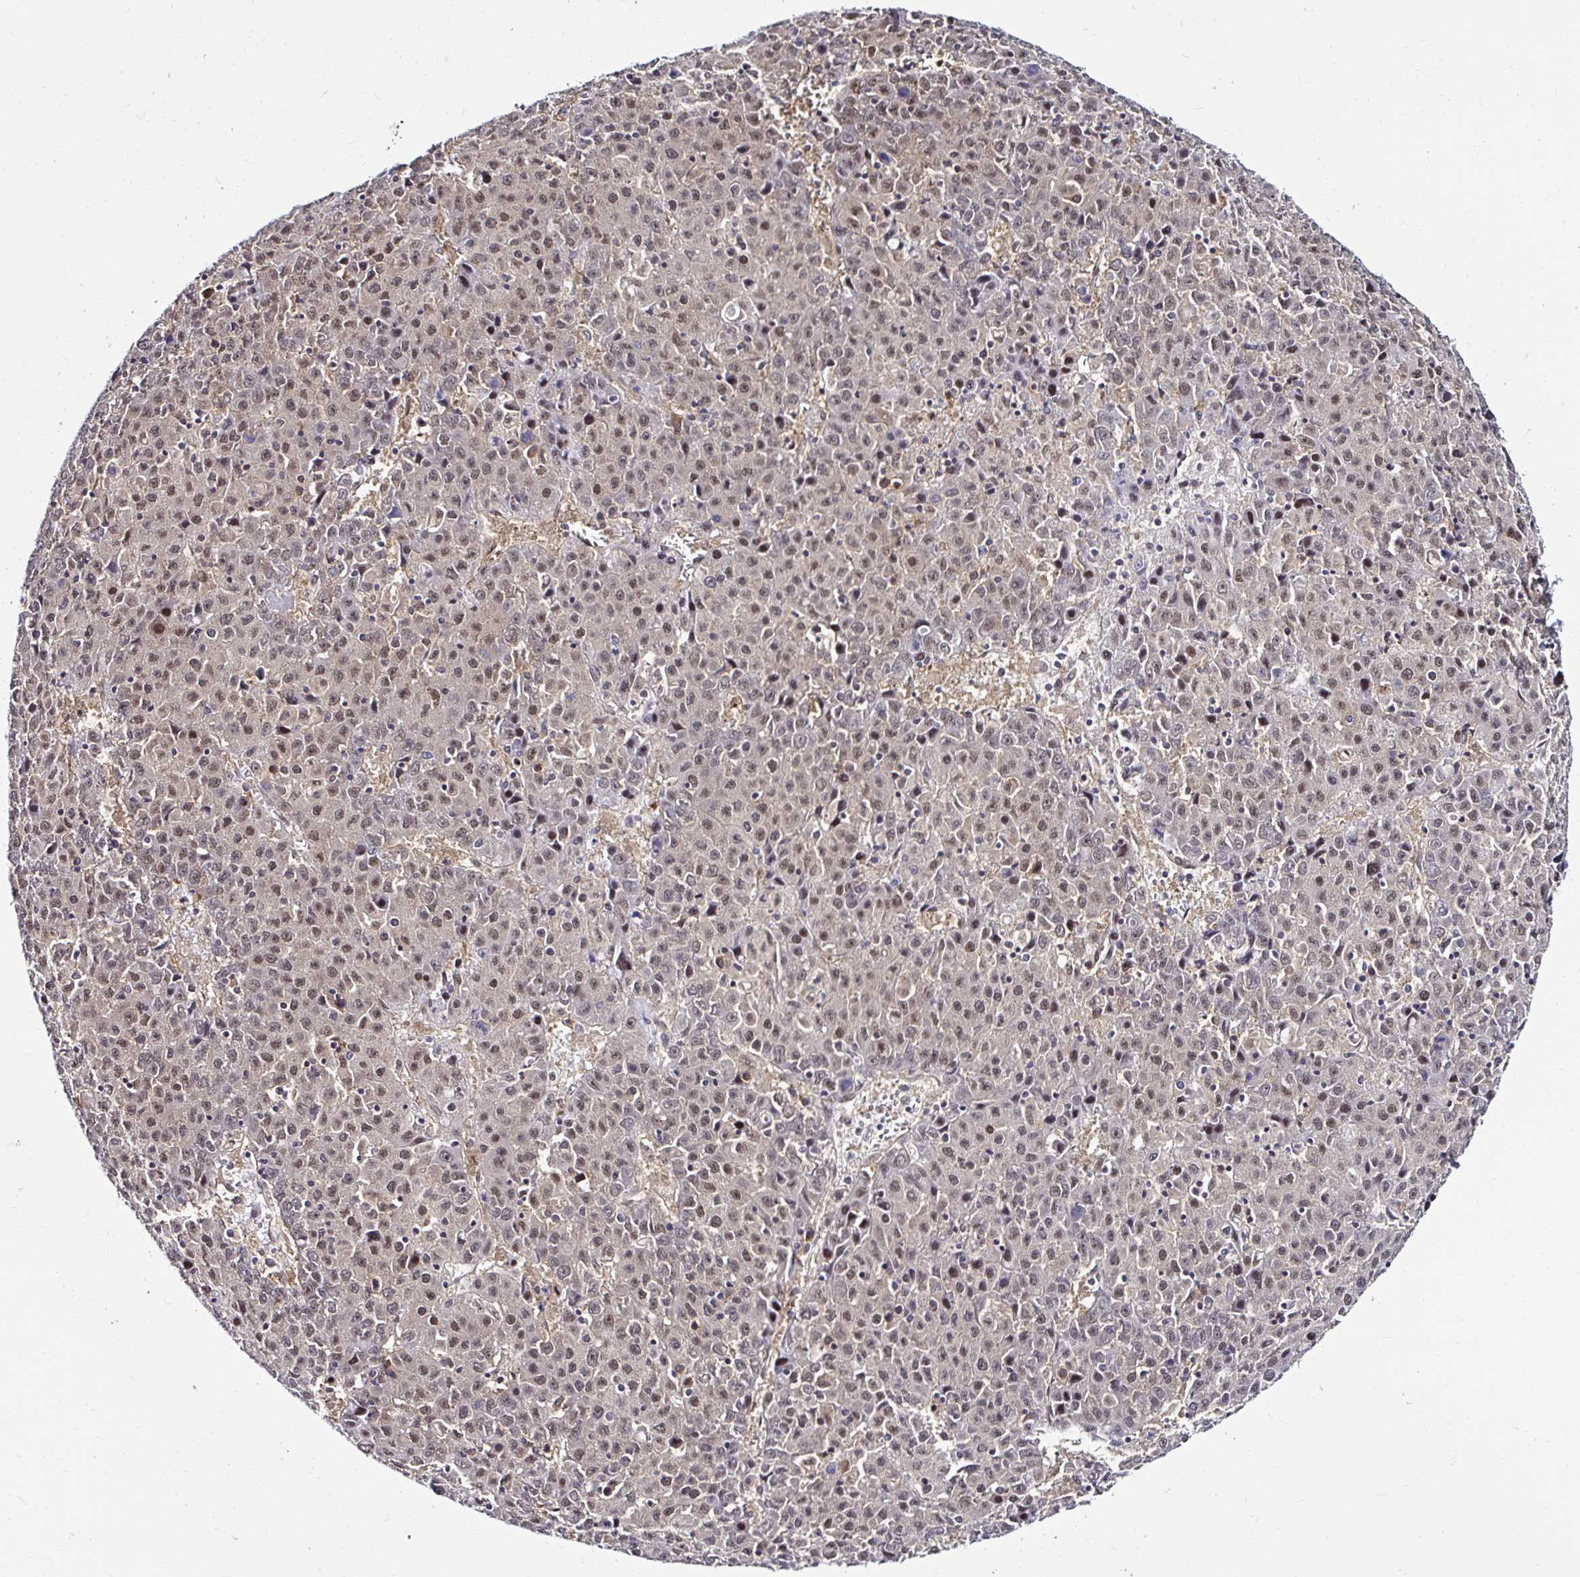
{"staining": {"intensity": "moderate", "quantity": ">75%", "location": "cytoplasmic/membranous,nuclear"}, "tissue": "liver cancer", "cell_type": "Tumor cells", "image_type": "cancer", "snomed": [{"axis": "morphology", "description": "Carcinoma, Hepatocellular, NOS"}, {"axis": "topography", "description": "Liver"}], "caption": "Human liver hepatocellular carcinoma stained with a brown dye demonstrates moderate cytoplasmic/membranous and nuclear positive positivity in about >75% of tumor cells.", "gene": "PSMD3", "patient": {"sex": "female", "age": 53}}